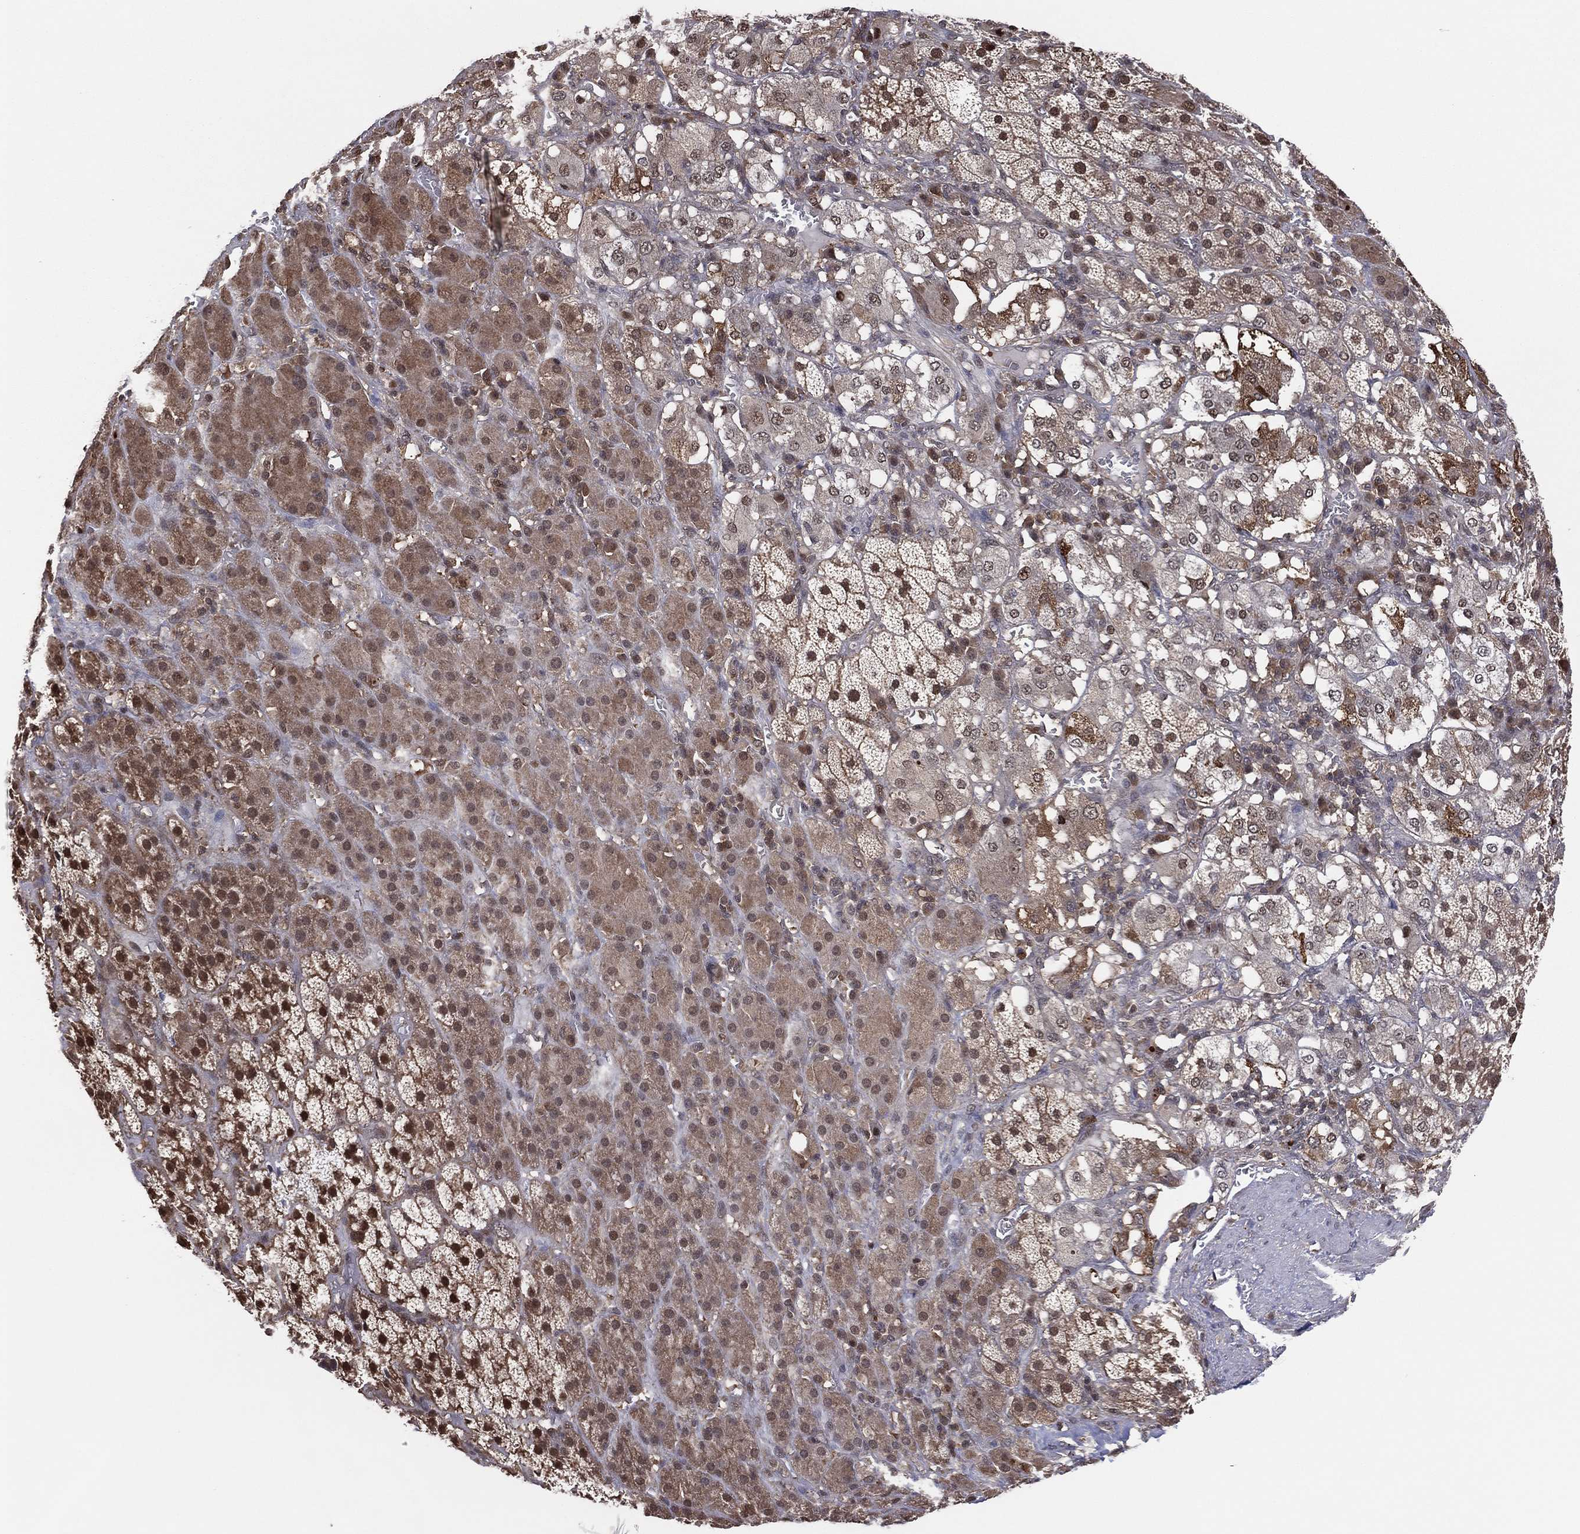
{"staining": {"intensity": "strong", "quantity": "25%-75%", "location": "cytoplasmic/membranous,nuclear"}, "tissue": "adrenal gland", "cell_type": "Glandular cells", "image_type": "normal", "snomed": [{"axis": "morphology", "description": "Normal tissue, NOS"}, {"axis": "topography", "description": "Adrenal gland"}], "caption": "Protein expression by immunohistochemistry (IHC) exhibits strong cytoplasmic/membranous,nuclear positivity in about 25%-75% of glandular cells in benign adrenal gland. The staining is performed using DAB (3,3'-diaminobenzidine) brown chromogen to label protein expression. The nuclei are counter-stained blue using hematoxylin.", "gene": "ICOSLG", "patient": {"sex": "male", "age": 70}}